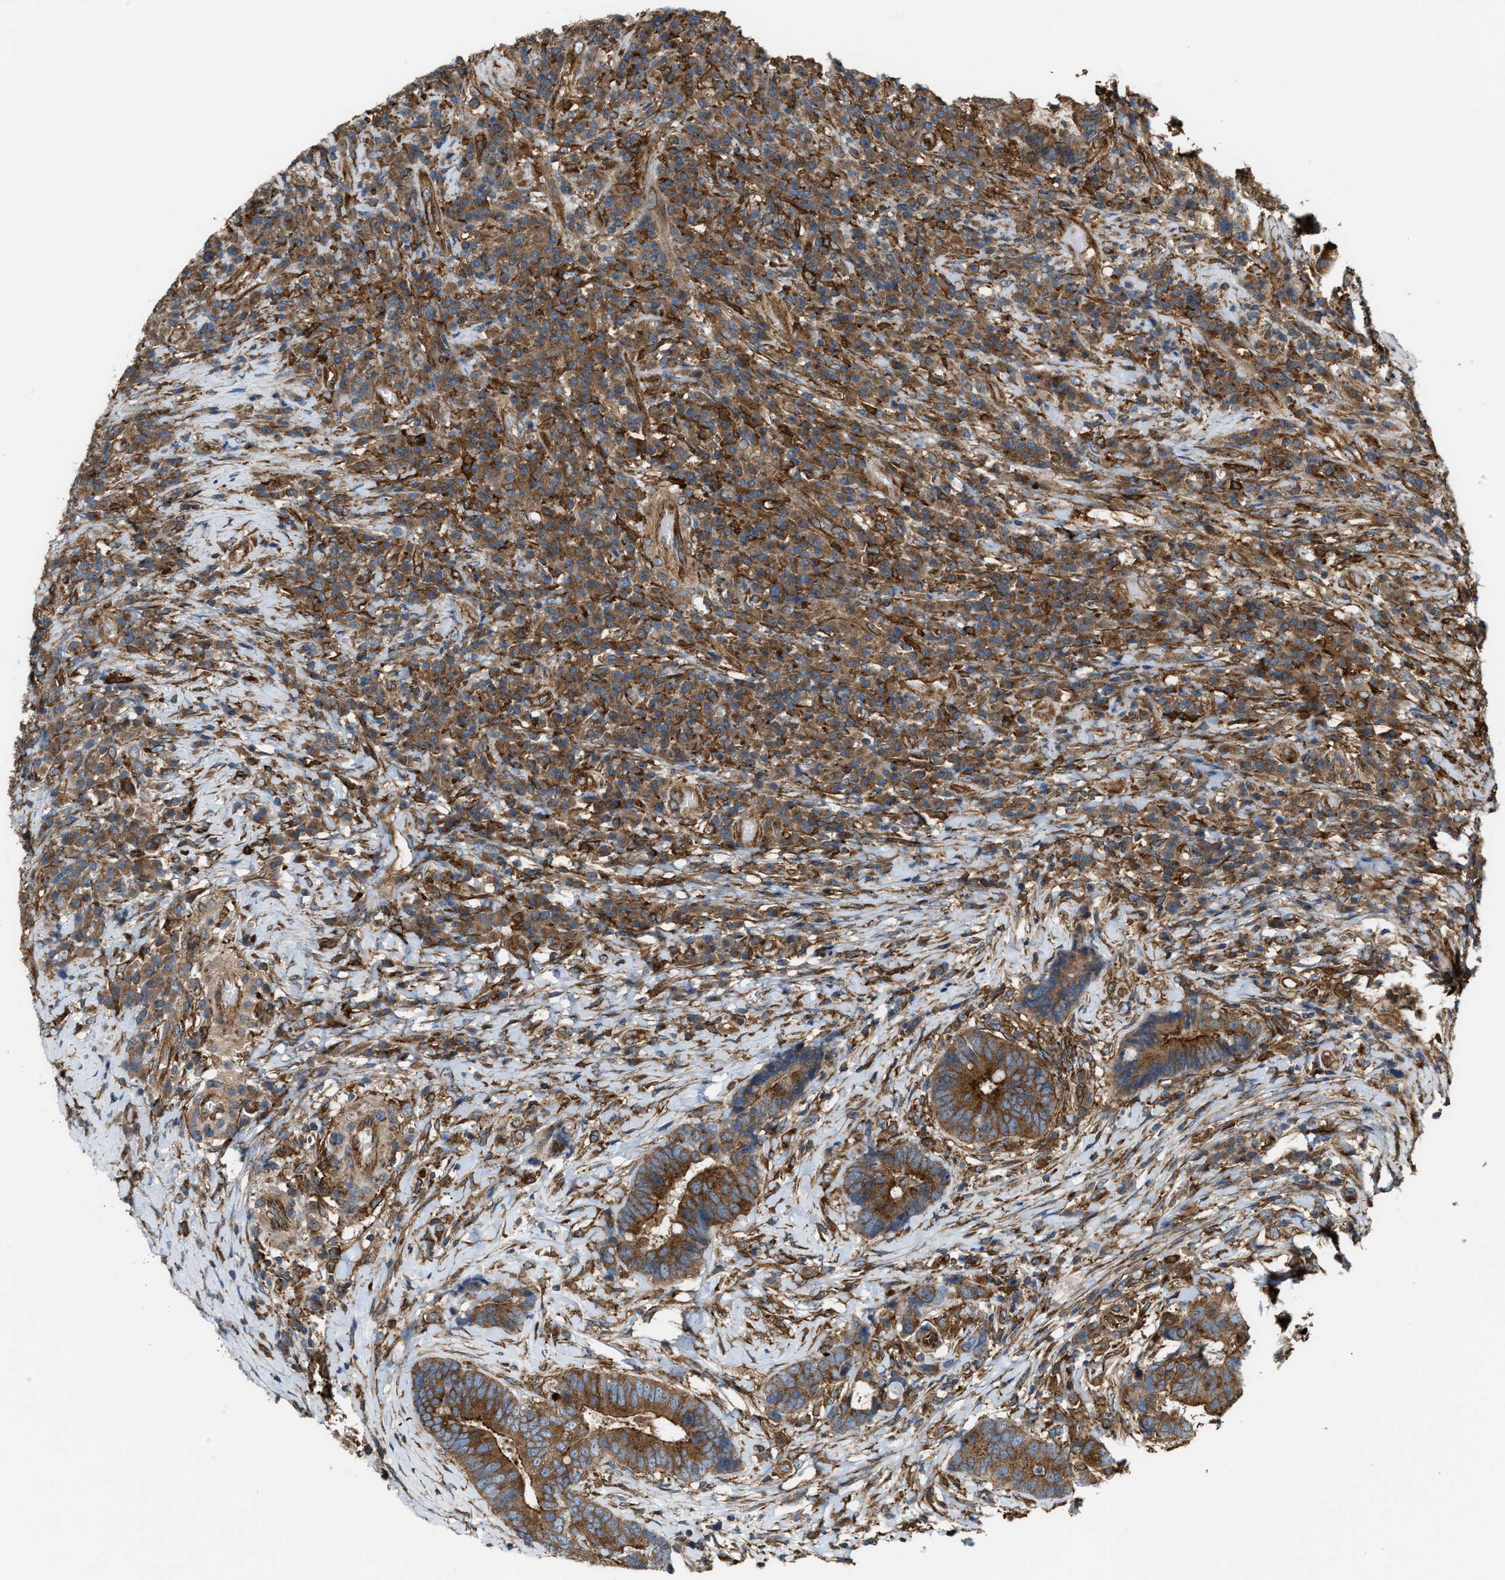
{"staining": {"intensity": "strong", "quantity": ">75%", "location": "cytoplasmic/membranous"}, "tissue": "colorectal cancer", "cell_type": "Tumor cells", "image_type": "cancer", "snomed": [{"axis": "morphology", "description": "Adenocarcinoma, NOS"}, {"axis": "topography", "description": "Rectum"}, {"axis": "topography", "description": "Anal"}], "caption": "DAB immunohistochemical staining of human colorectal cancer displays strong cytoplasmic/membranous protein positivity in about >75% of tumor cells.", "gene": "PICALM", "patient": {"sex": "female", "age": 89}}